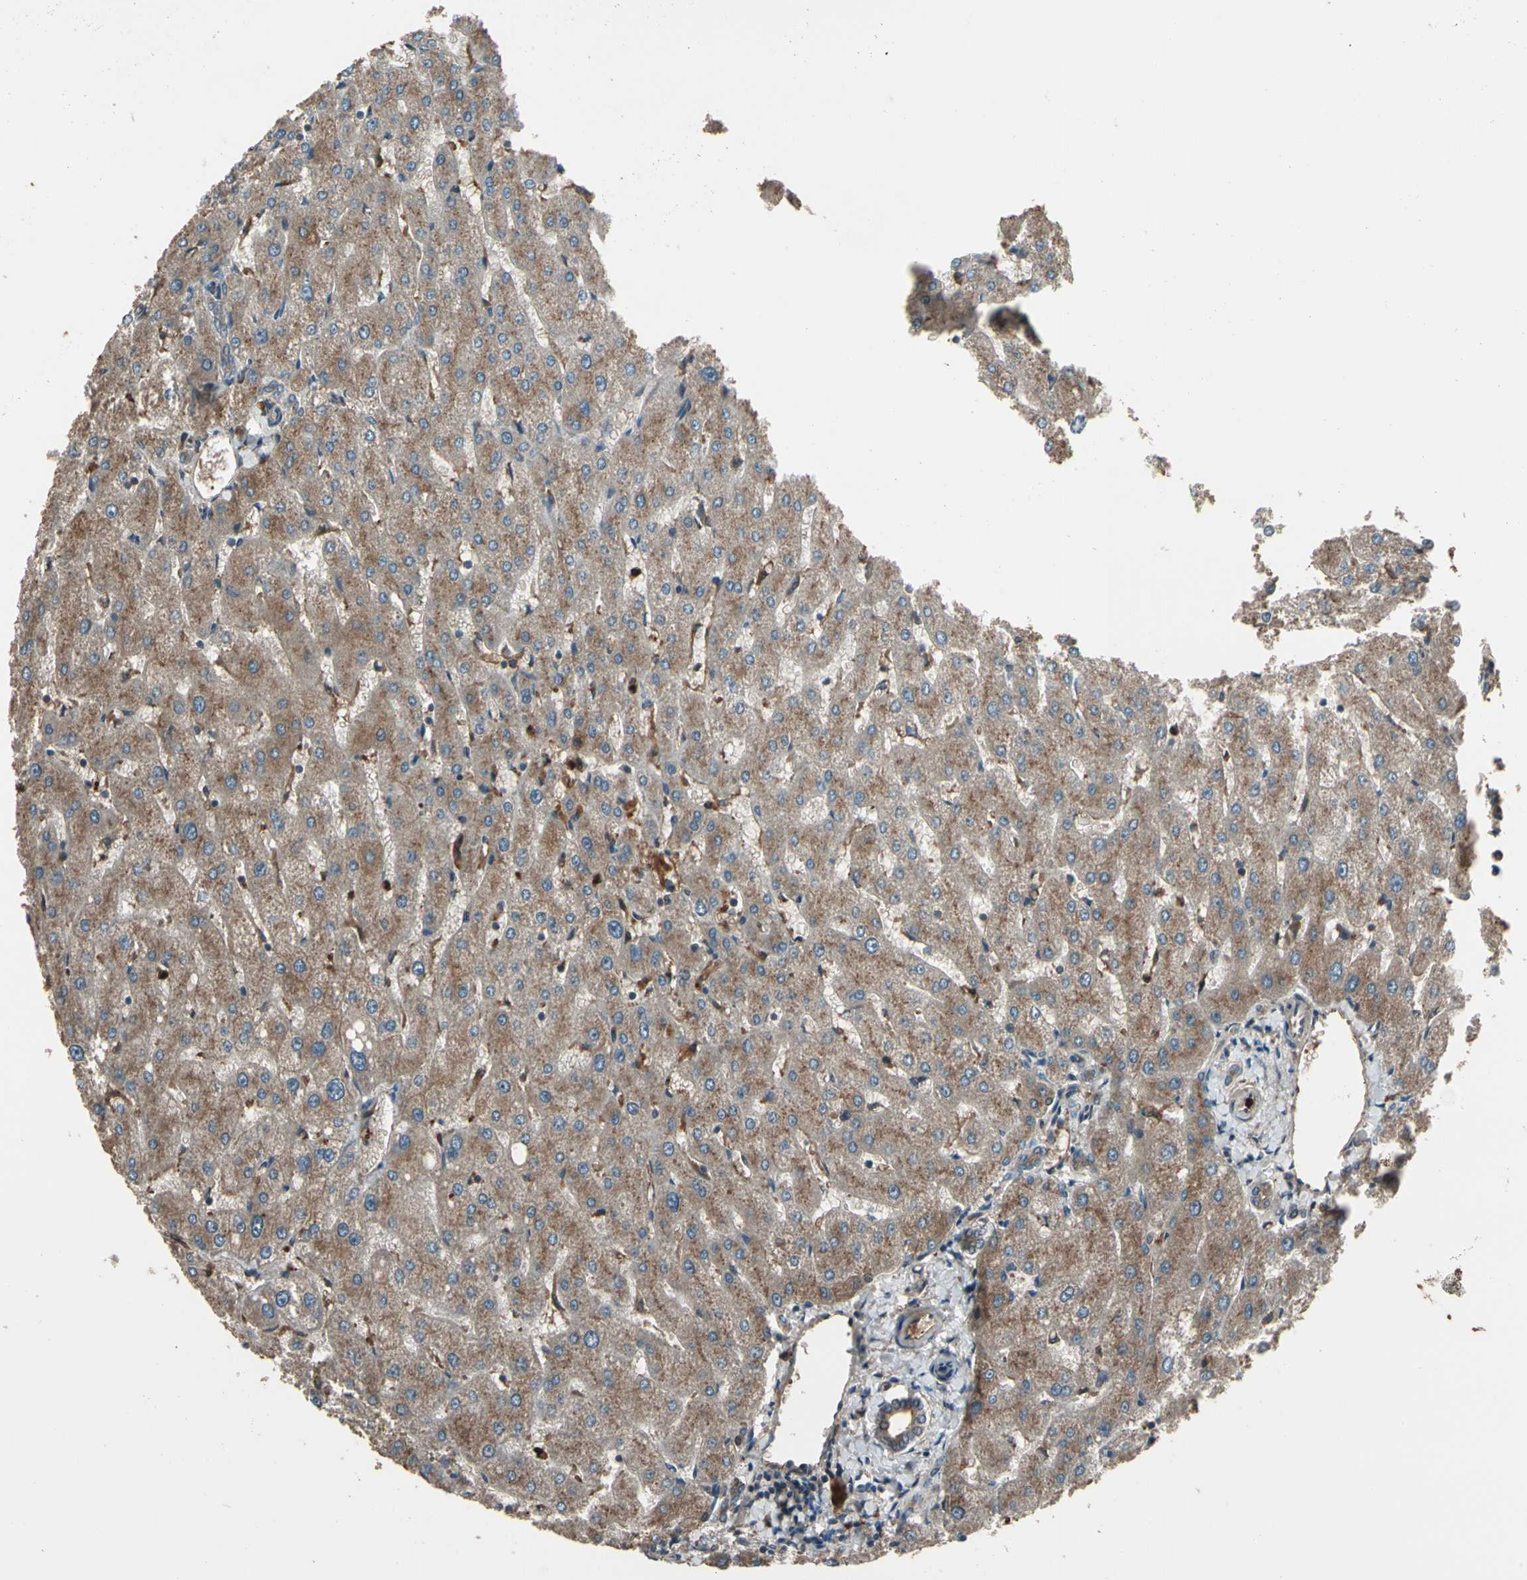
{"staining": {"intensity": "moderate", "quantity": ">75%", "location": "cytoplasmic/membranous"}, "tissue": "liver", "cell_type": "Cholangiocytes", "image_type": "normal", "snomed": [{"axis": "morphology", "description": "Normal tissue, NOS"}, {"axis": "topography", "description": "Liver"}], "caption": "Benign liver shows moderate cytoplasmic/membranous positivity in about >75% of cholangiocytes.", "gene": "STX11", "patient": {"sex": "male", "age": 67}}